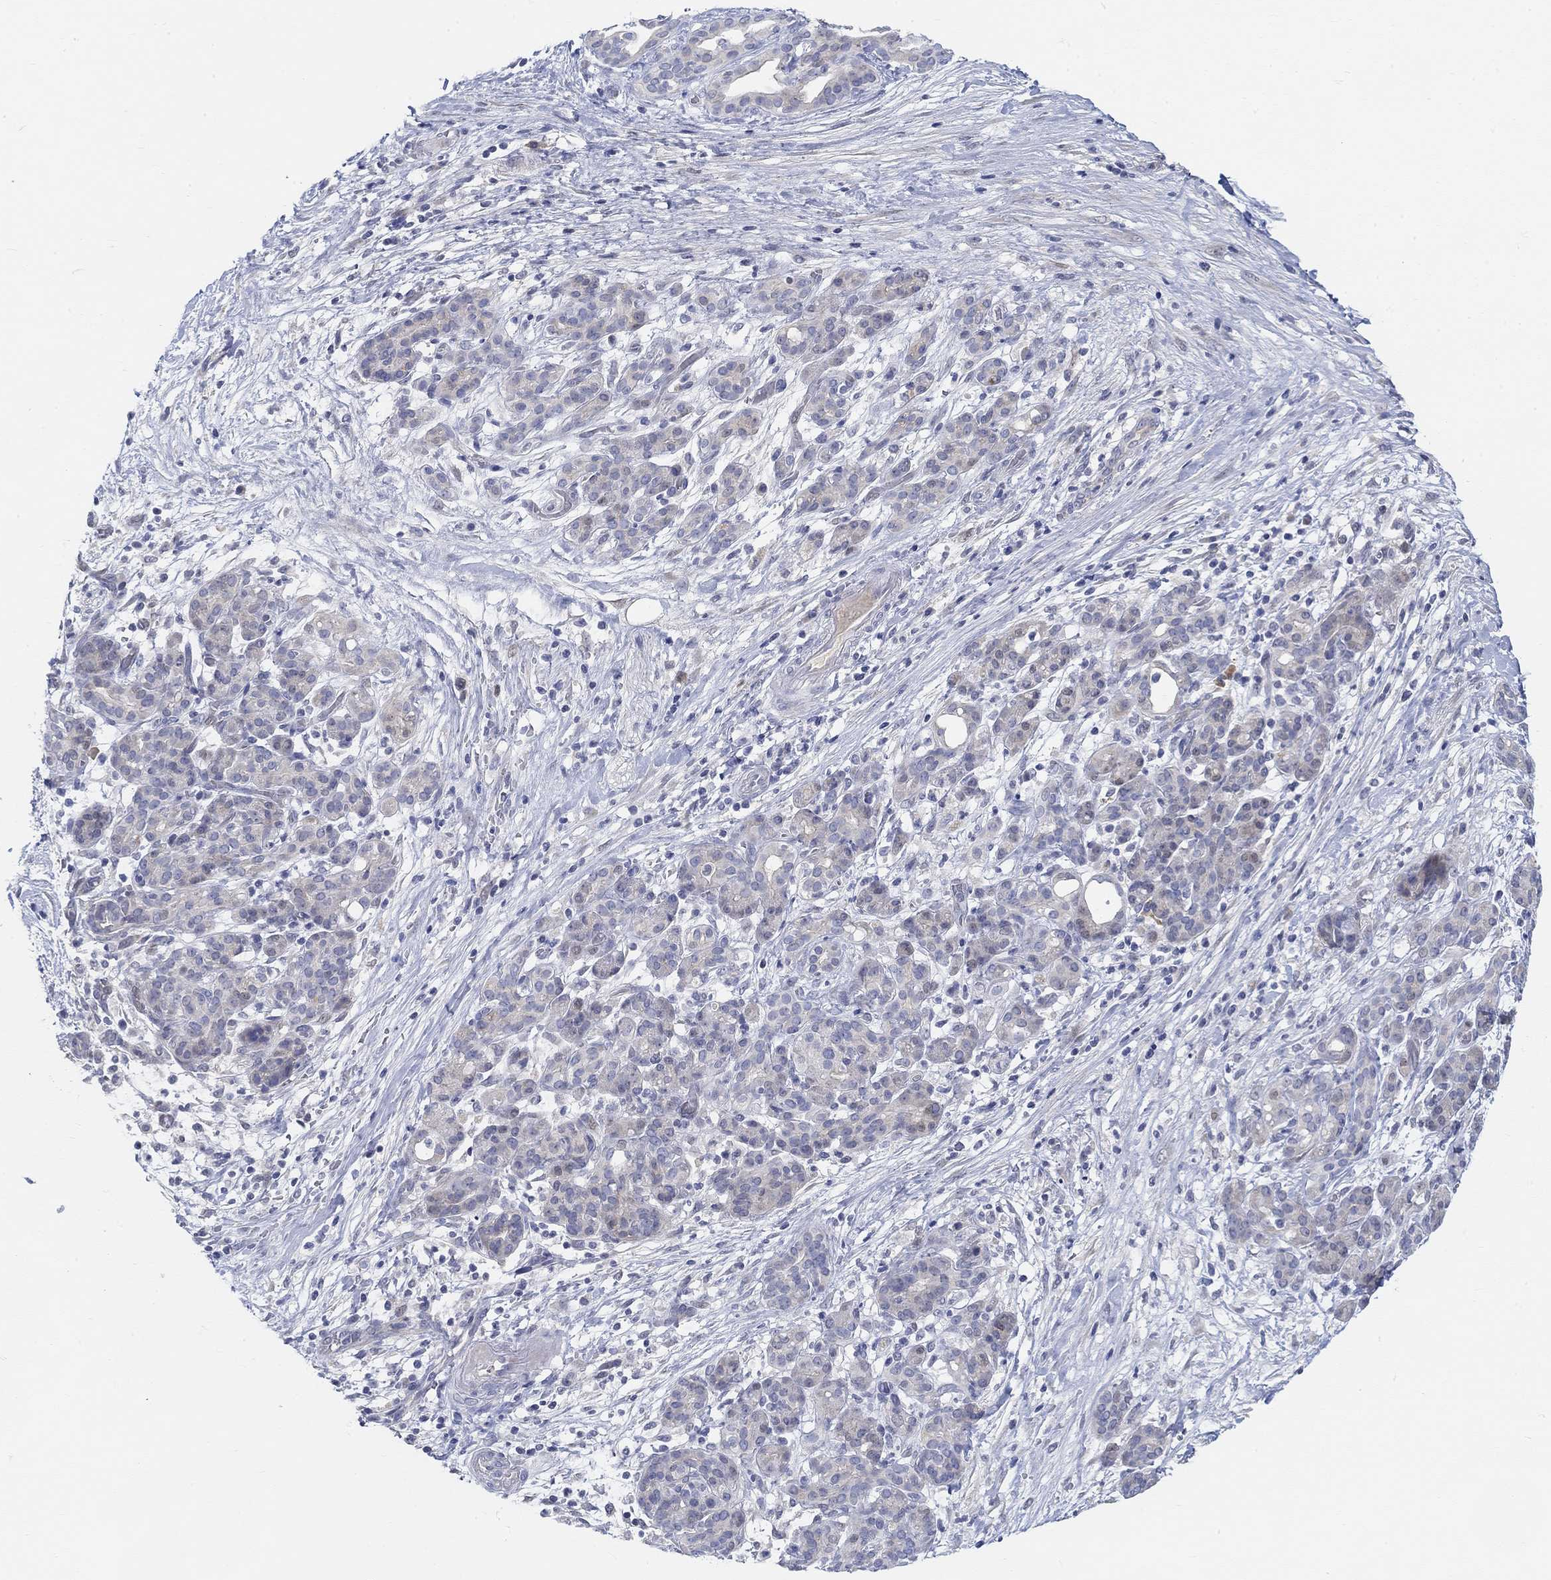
{"staining": {"intensity": "negative", "quantity": "none", "location": "none"}, "tissue": "pancreatic cancer", "cell_type": "Tumor cells", "image_type": "cancer", "snomed": [{"axis": "morphology", "description": "Adenocarcinoma, NOS"}, {"axis": "topography", "description": "Pancreas"}], "caption": "A micrograph of human pancreatic cancer (adenocarcinoma) is negative for staining in tumor cells.", "gene": "SNTG2", "patient": {"sex": "male", "age": 44}}